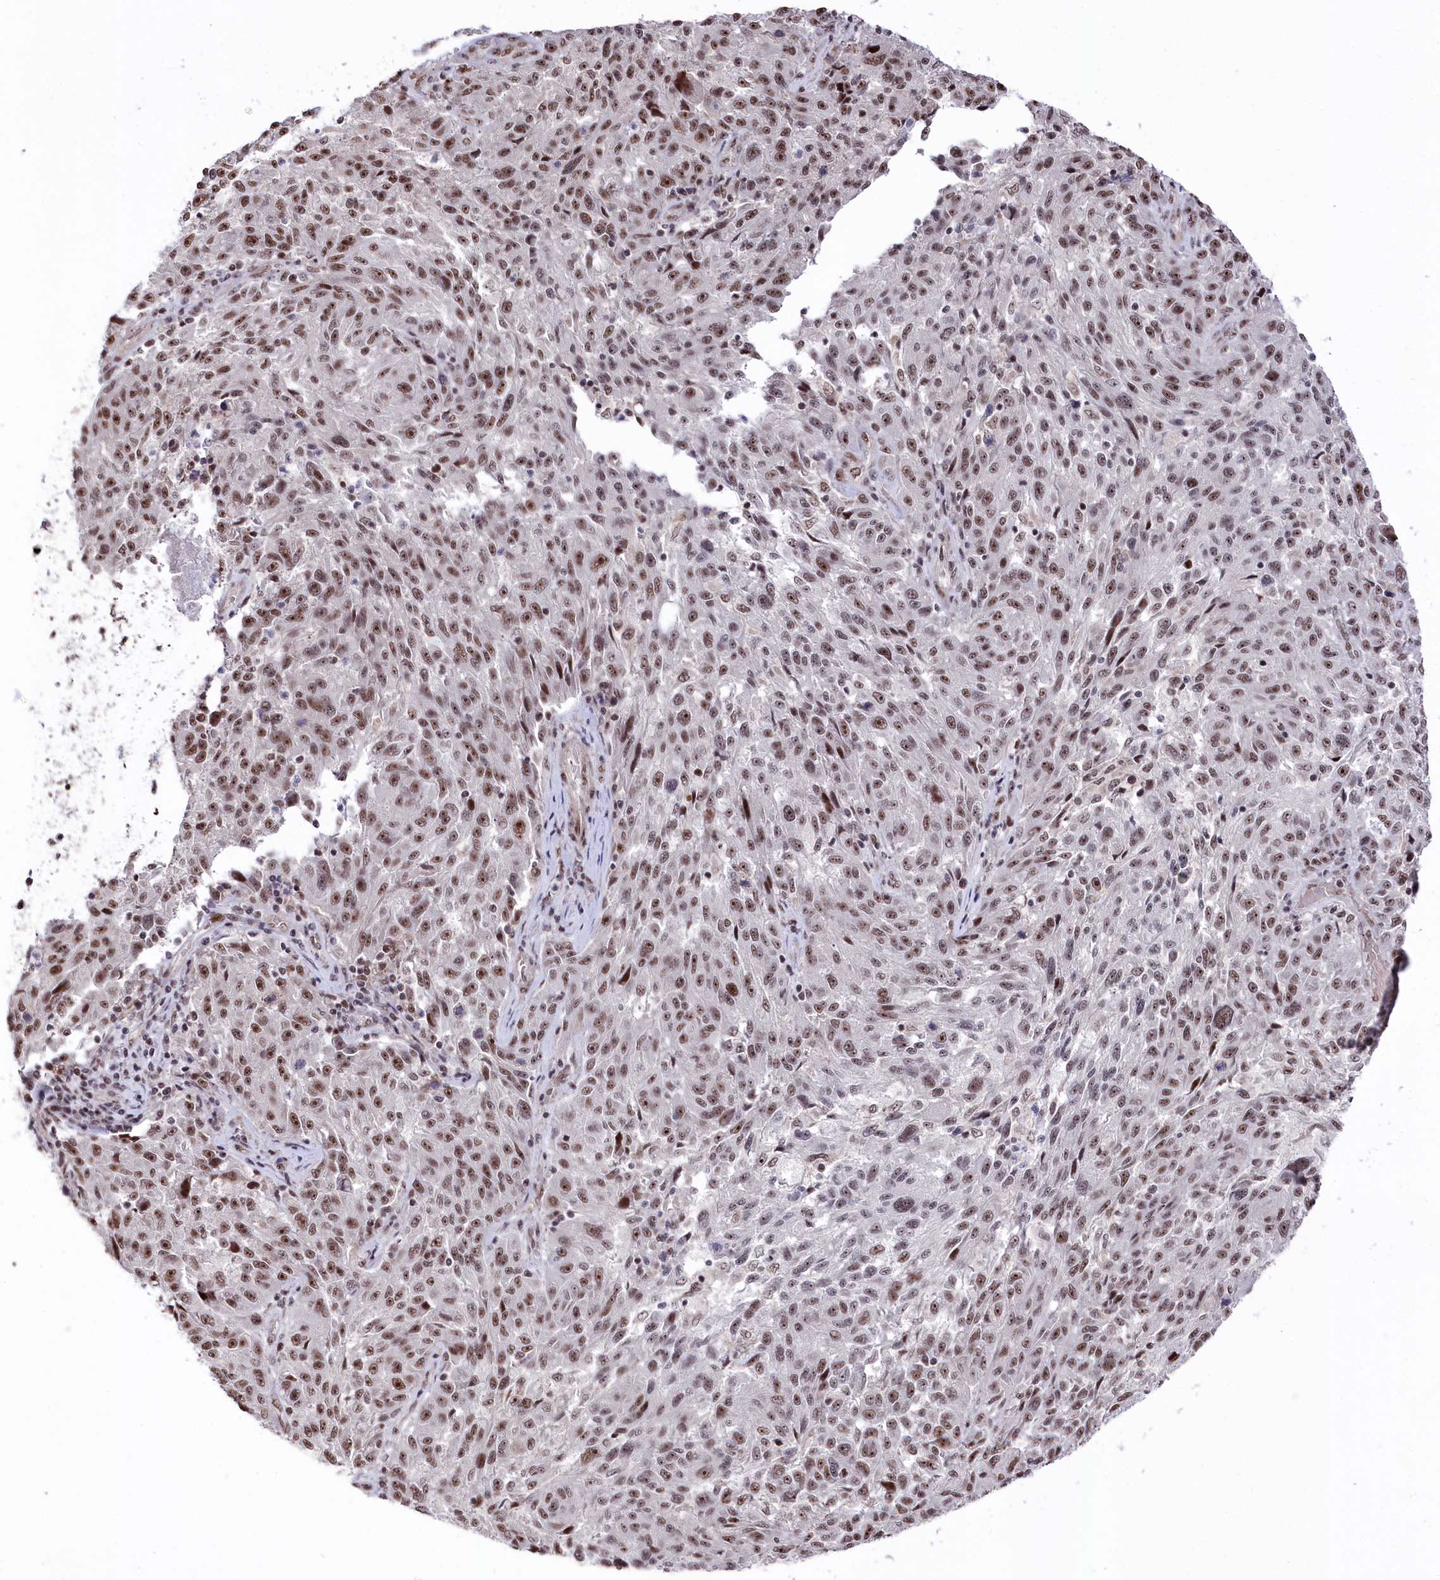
{"staining": {"intensity": "moderate", "quantity": ">75%", "location": "nuclear"}, "tissue": "melanoma", "cell_type": "Tumor cells", "image_type": "cancer", "snomed": [{"axis": "morphology", "description": "Malignant melanoma, NOS"}, {"axis": "topography", "description": "Skin"}], "caption": "Human melanoma stained with a brown dye reveals moderate nuclear positive expression in about >75% of tumor cells.", "gene": "POLR2H", "patient": {"sex": "male", "age": 53}}